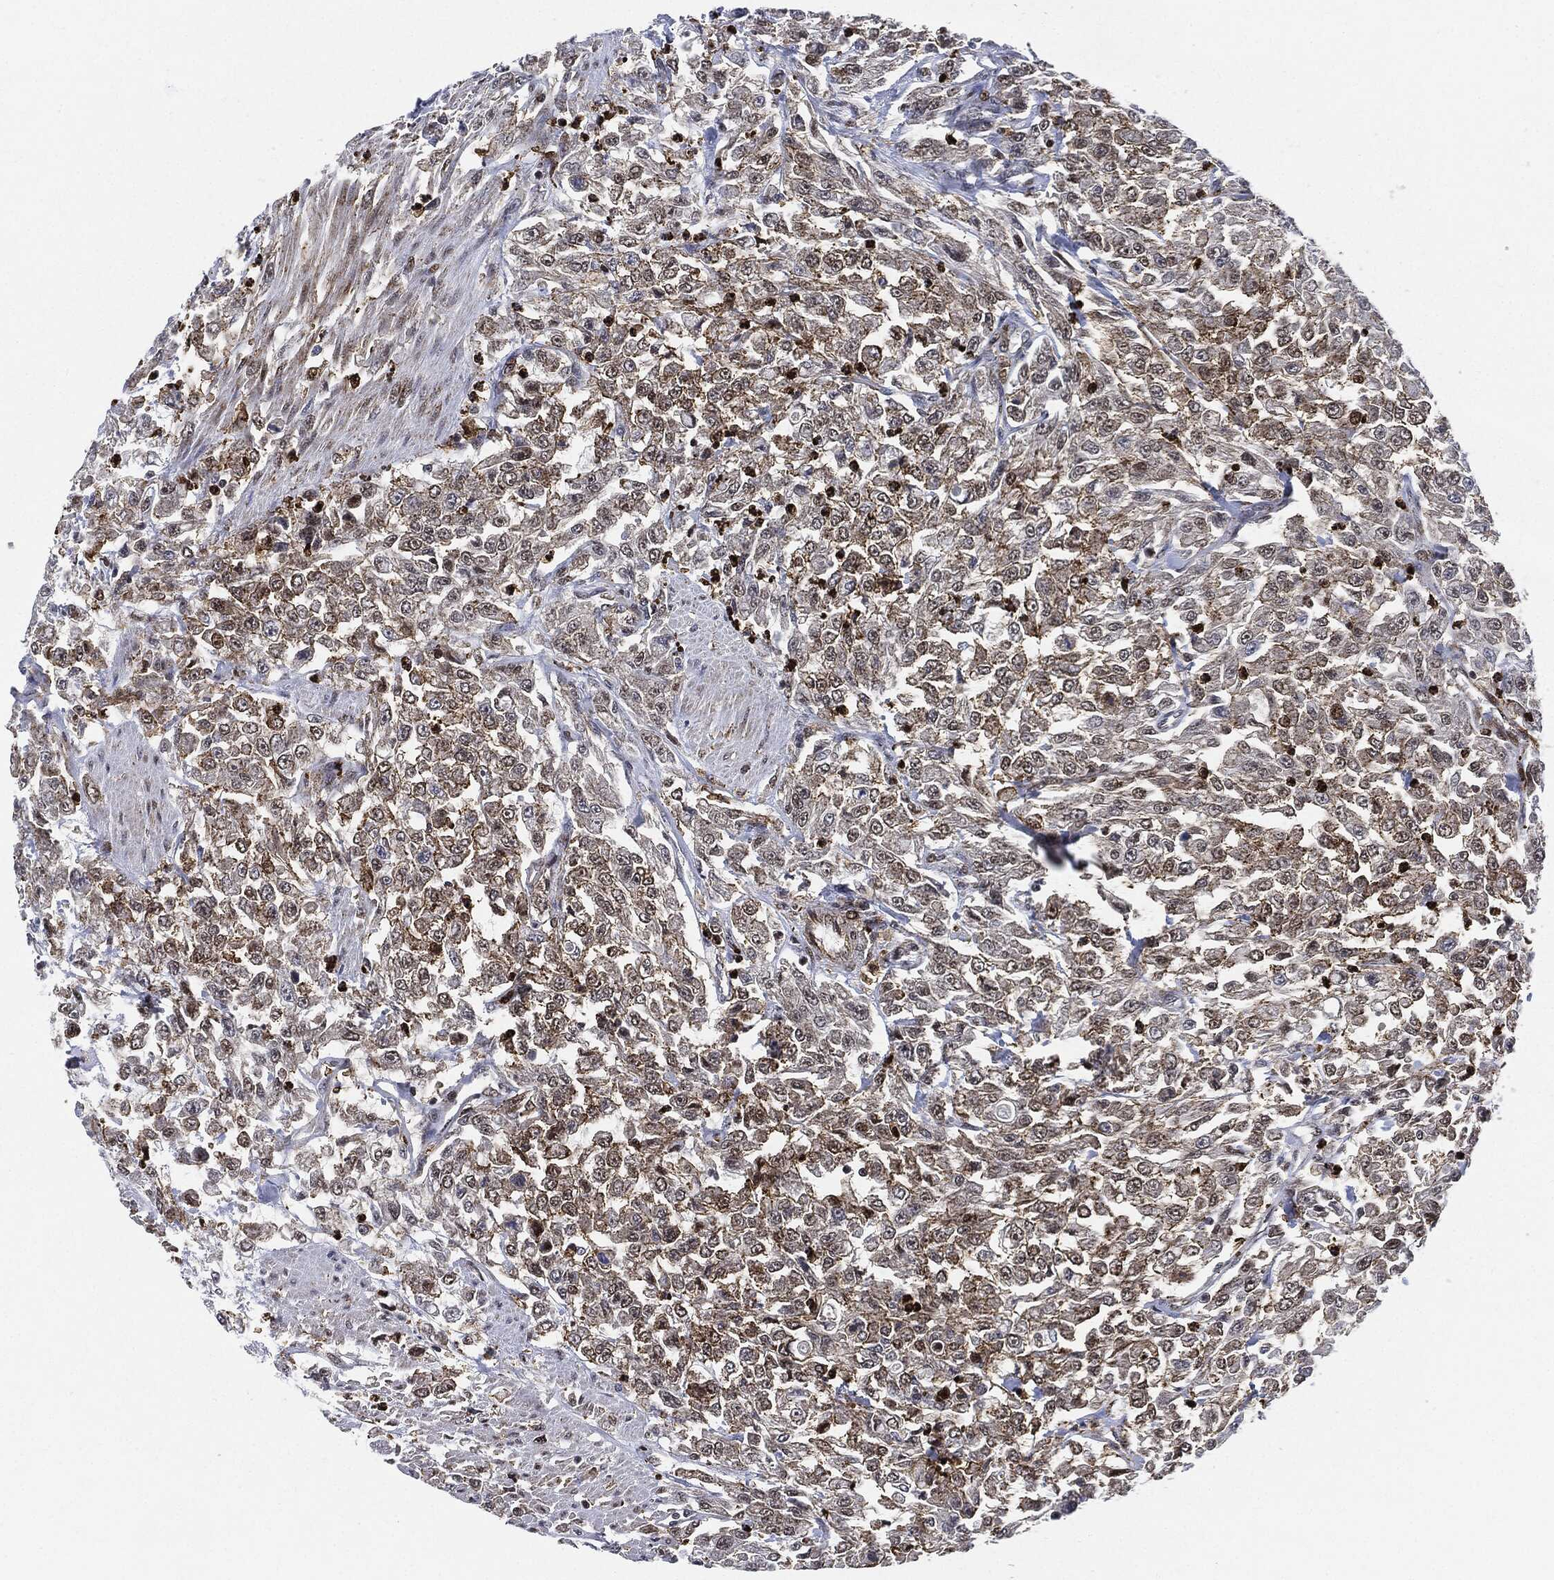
{"staining": {"intensity": "negative", "quantity": "none", "location": "none"}, "tissue": "urothelial cancer", "cell_type": "Tumor cells", "image_type": "cancer", "snomed": [{"axis": "morphology", "description": "Urothelial carcinoma, High grade"}, {"axis": "topography", "description": "Urinary bladder"}], "caption": "Human urothelial cancer stained for a protein using IHC demonstrates no positivity in tumor cells.", "gene": "NANOS3", "patient": {"sex": "male", "age": 46}}